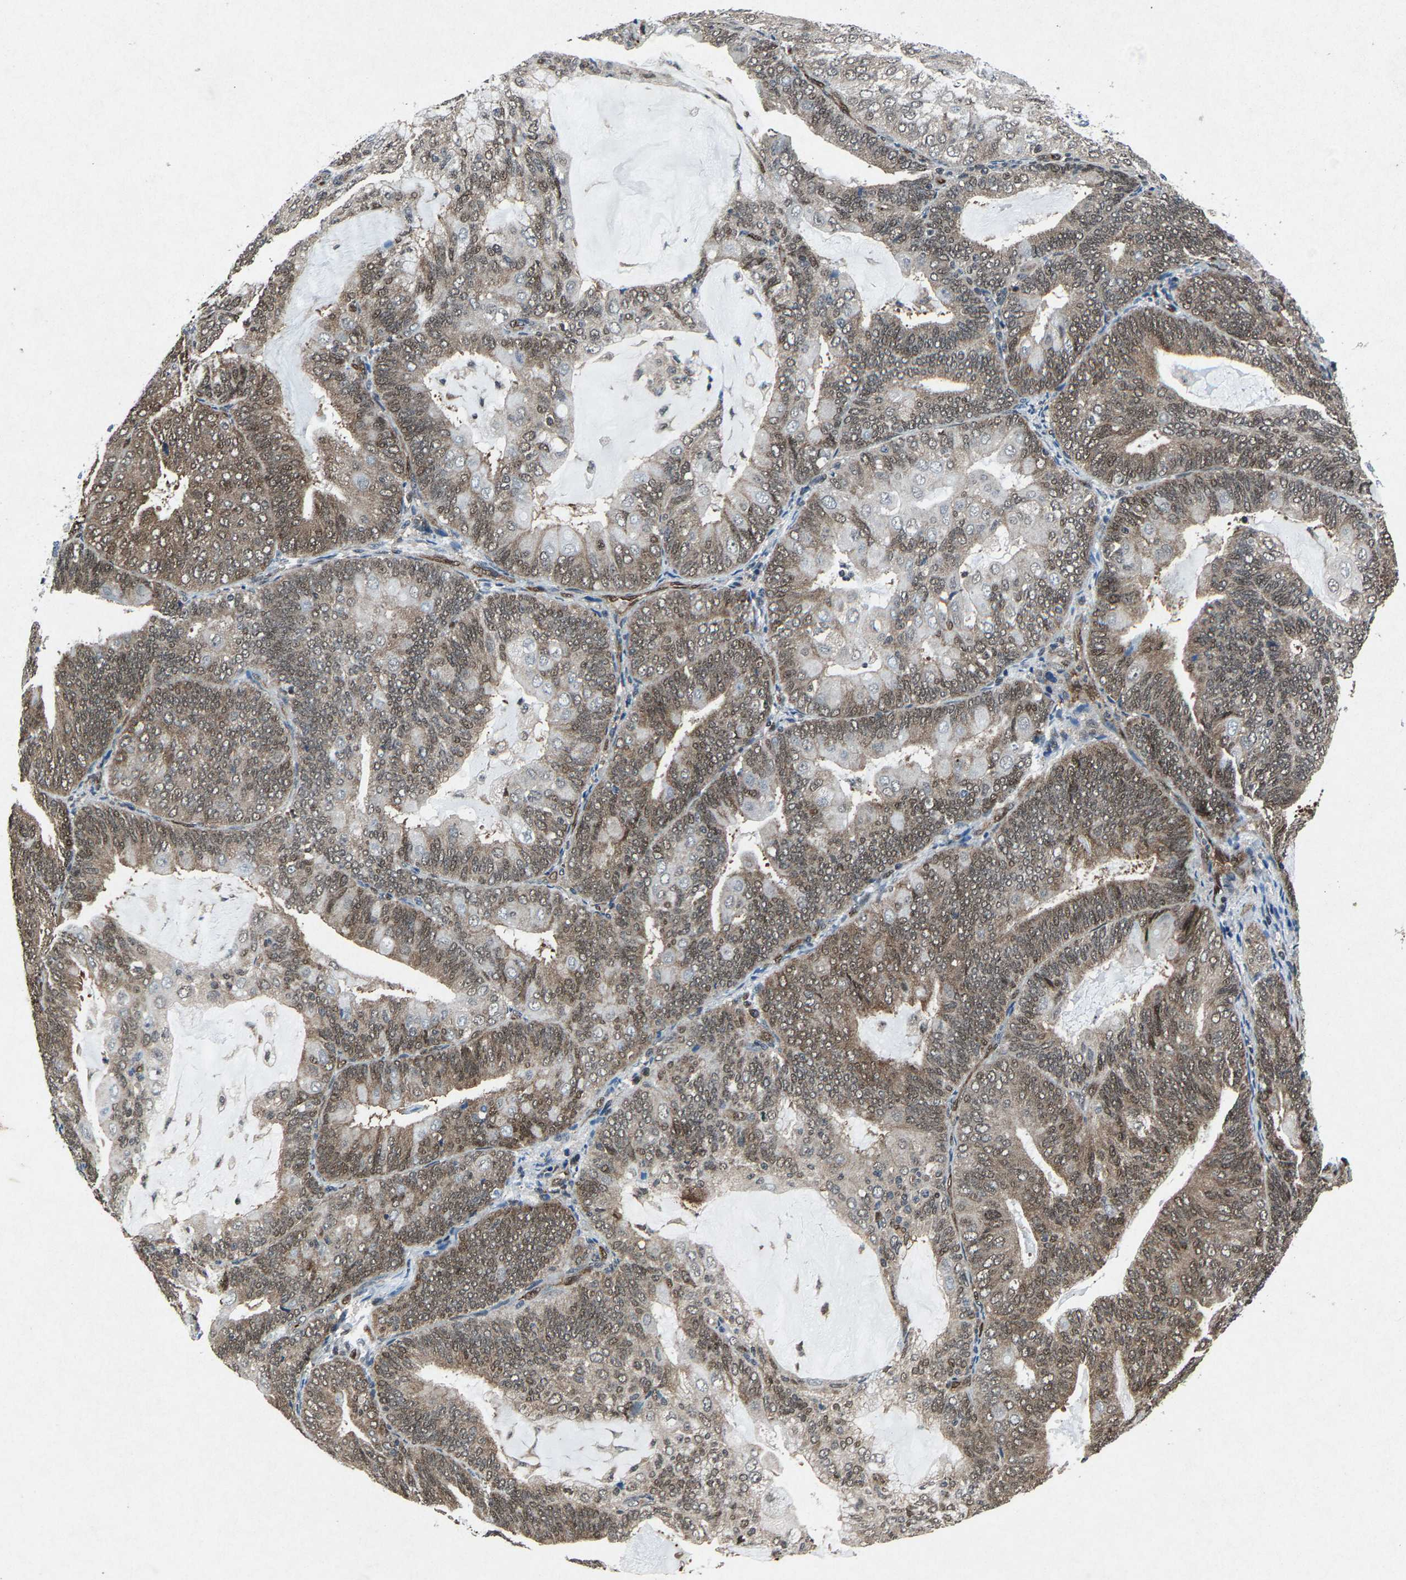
{"staining": {"intensity": "moderate", "quantity": ">75%", "location": "cytoplasmic/membranous,nuclear"}, "tissue": "endometrial cancer", "cell_type": "Tumor cells", "image_type": "cancer", "snomed": [{"axis": "morphology", "description": "Adenocarcinoma, NOS"}, {"axis": "topography", "description": "Endometrium"}], "caption": "Immunohistochemical staining of human endometrial cancer (adenocarcinoma) demonstrates medium levels of moderate cytoplasmic/membranous and nuclear positivity in approximately >75% of tumor cells. (brown staining indicates protein expression, while blue staining denotes nuclei).", "gene": "ATXN3", "patient": {"sex": "female", "age": 81}}